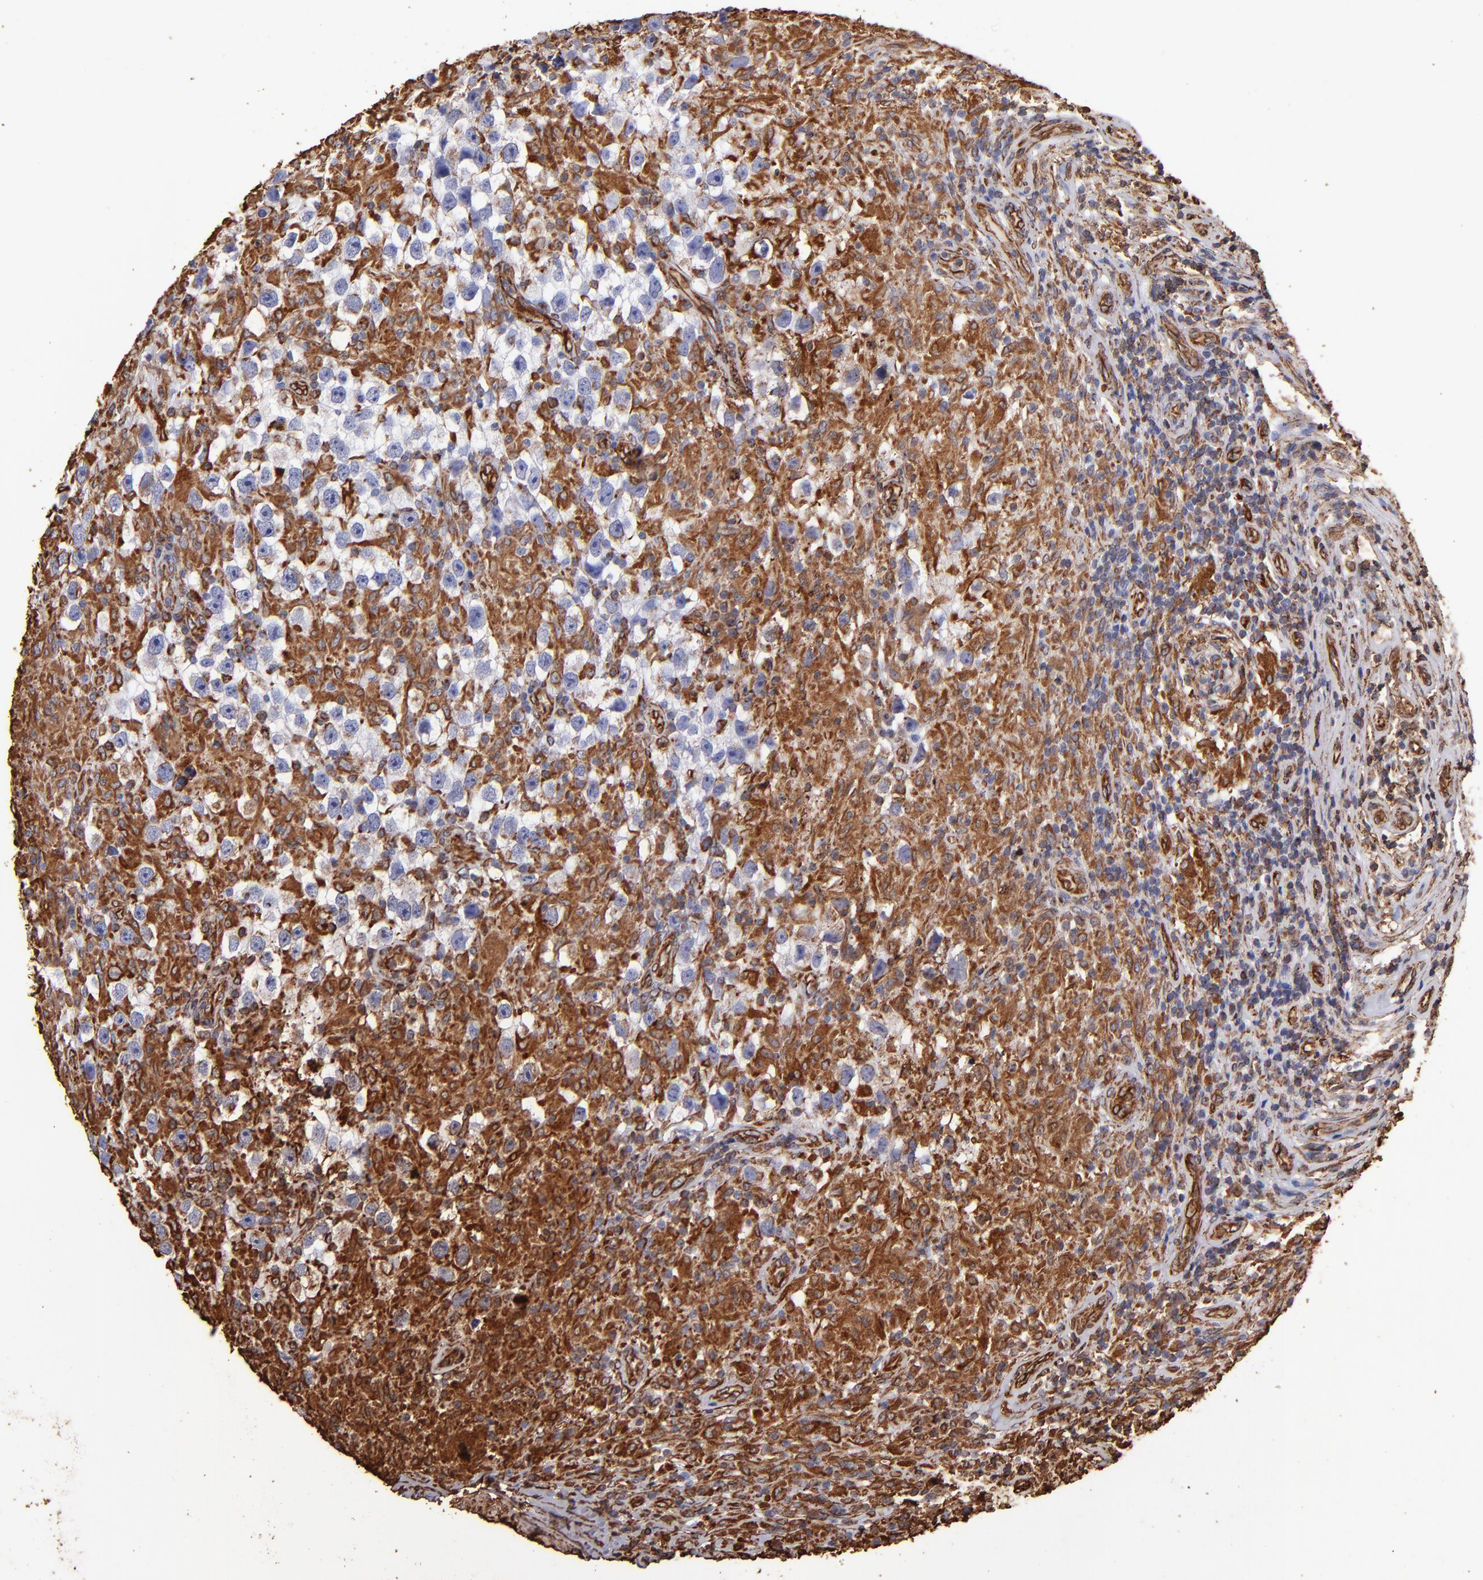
{"staining": {"intensity": "moderate", "quantity": "25%-75%", "location": "cytoplasmic/membranous"}, "tissue": "testis cancer", "cell_type": "Tumor cells", "image_type": "cancer", "snomed": [{"axis": "morphology", "description": "Seminoma, NOS"}, {"axis": "topography", "description": "Testis"}], "caption": "Immunohistochemistry histopathology image of neoplastic tissue: human testis cancer (seminoma) stained using immunohistochemistry (IHC) shows medium levels of moderate protein expression localized specifically in the cytoplasmic/membranous of tumor cells, appearing as a cytoplasmic/membranous brown color.", "gene": "VIM", "patient": {"sex": "male", "age": 34}}